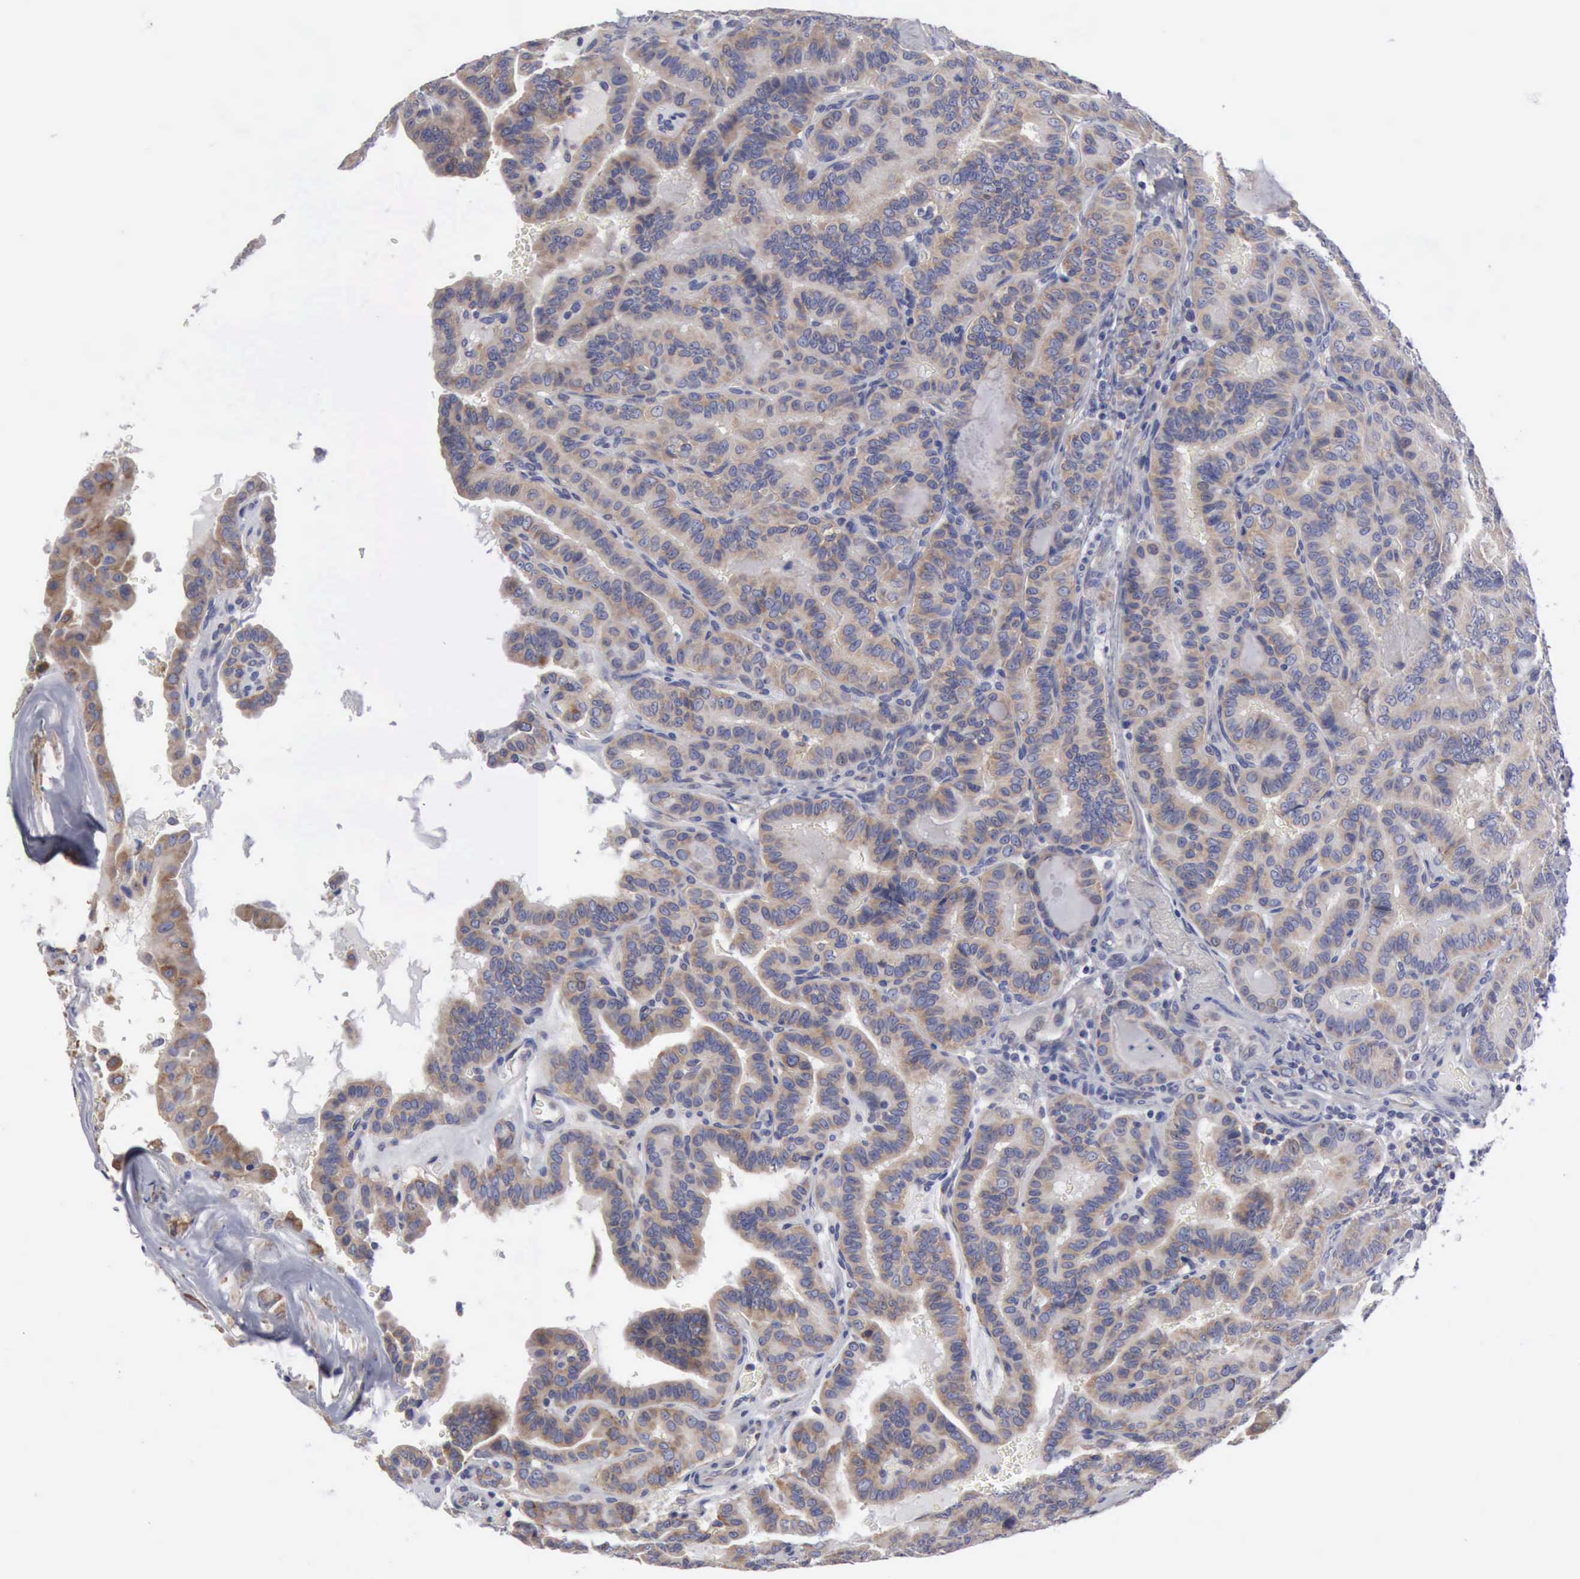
{"staining": {"intensity": "moderate", "quantity": "<25%", "location": "cytoplasmic/membranous"}, "tissue": "thyroid cancer", "cell_type": "Tumor cells", "image_type": "cancer", "snomed": [{"axis": "morphology", "description": "Papillary adenocarcinoma, NOS"}, {"axis": "topography", "description": "Thyroid gland"}], "caption": "Tumor cells exhibit moderate cytoplasmic/membranous expression in about <25% of cells in thyroid cancer.", "gene": "TXLNG", "patient": {"sex": "male", "age": 87}}